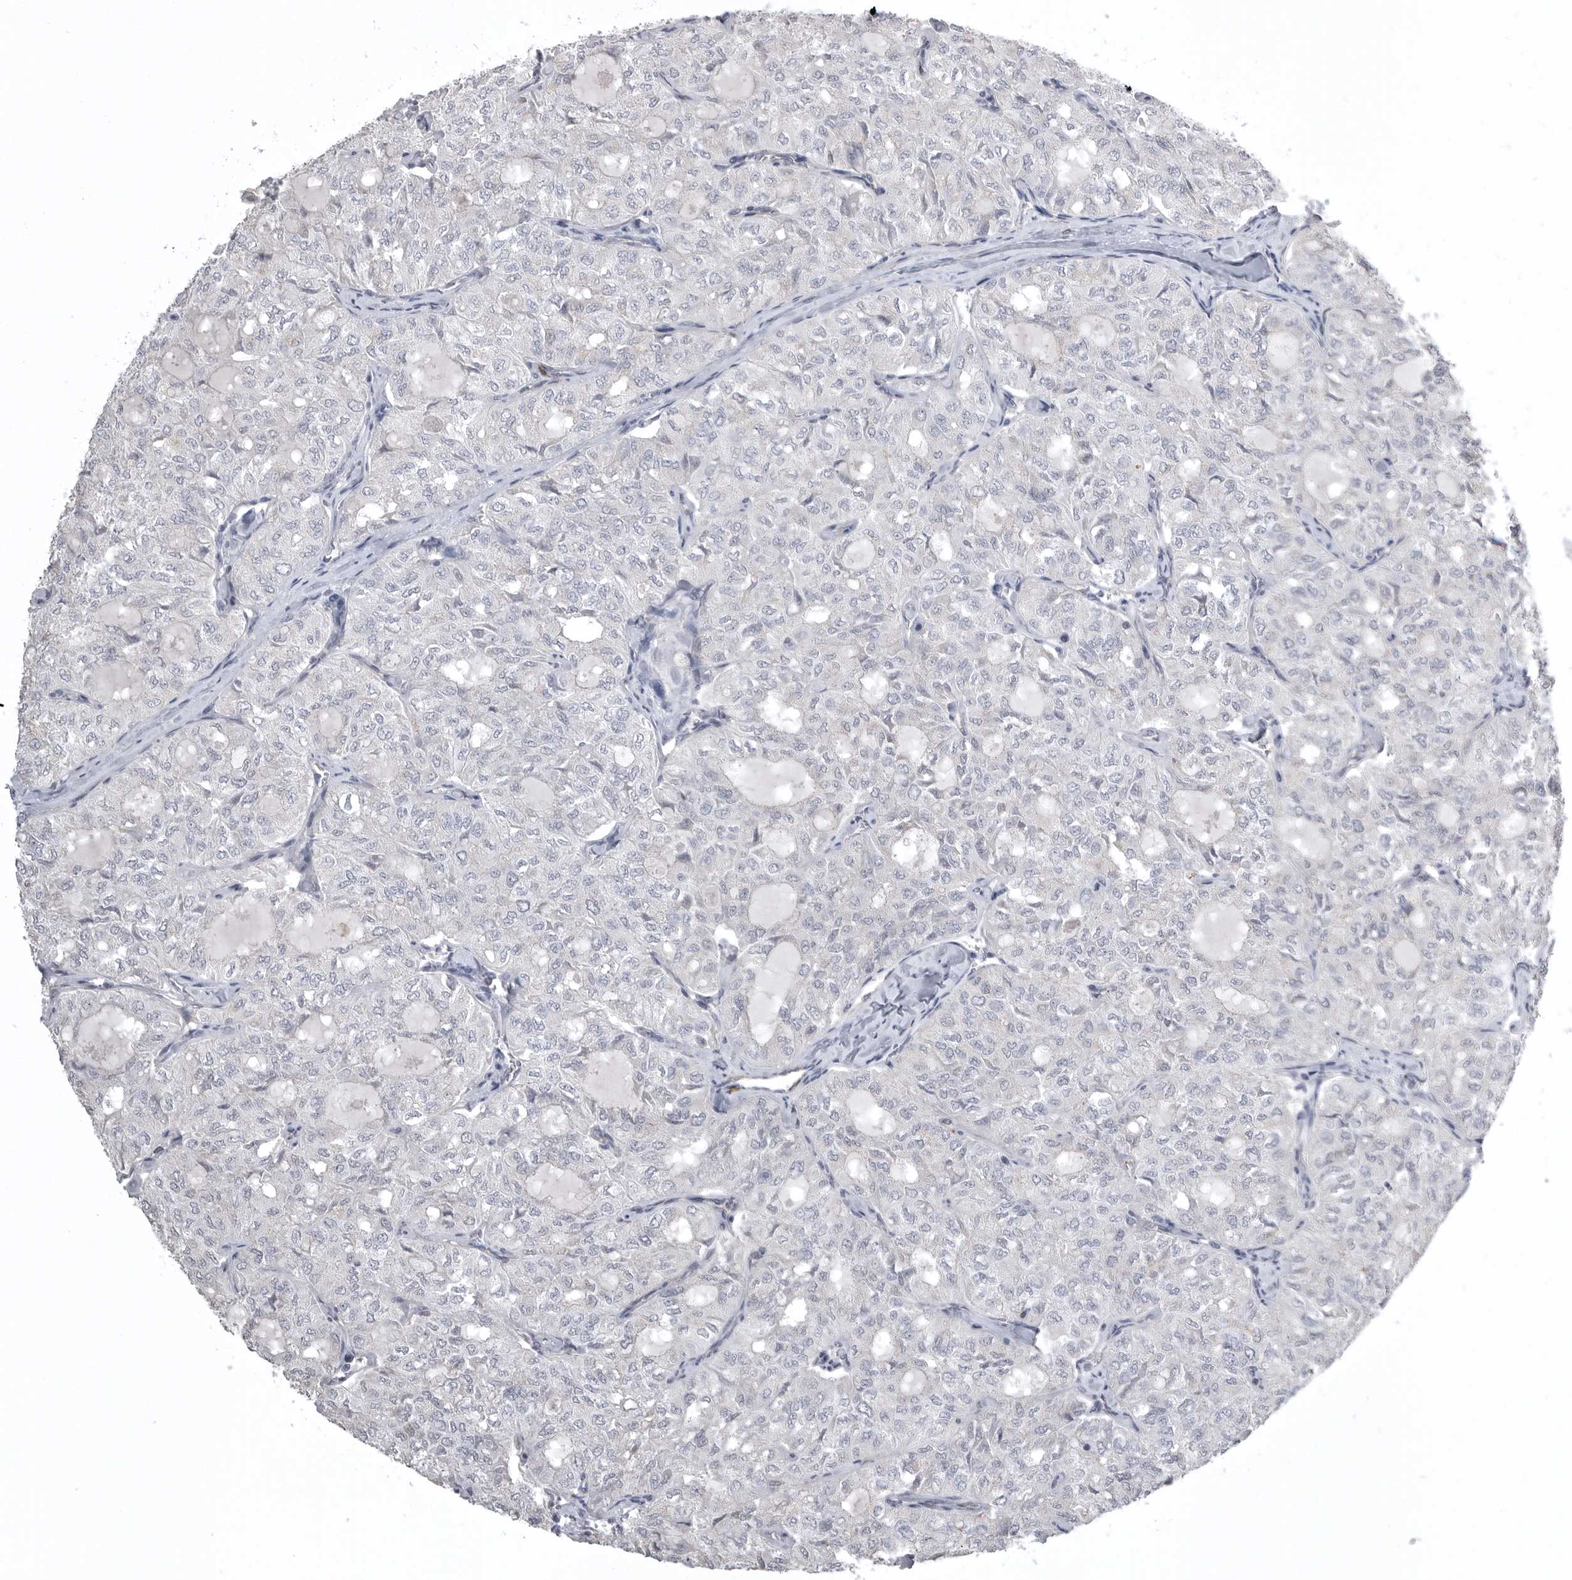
{"staining": {"intensity": "negative", "quantity": "none", "location": "none"}, "tissue": "thyroid cancer", "cell_type": "Tumor cells", "image_type": "cancer", "snomed": [{"axis": "morphology", "description": "Follicular adenoma carcinoma, NOS"}, {"axis": "topography", "description": "Thyroid gland"}], "caption": "IHC of human thyroid follicular adenoma carcinoma shows no positivity in tumor cells.", "gene": "AOC3", "patient": {"sex": "male", "age": 75}}